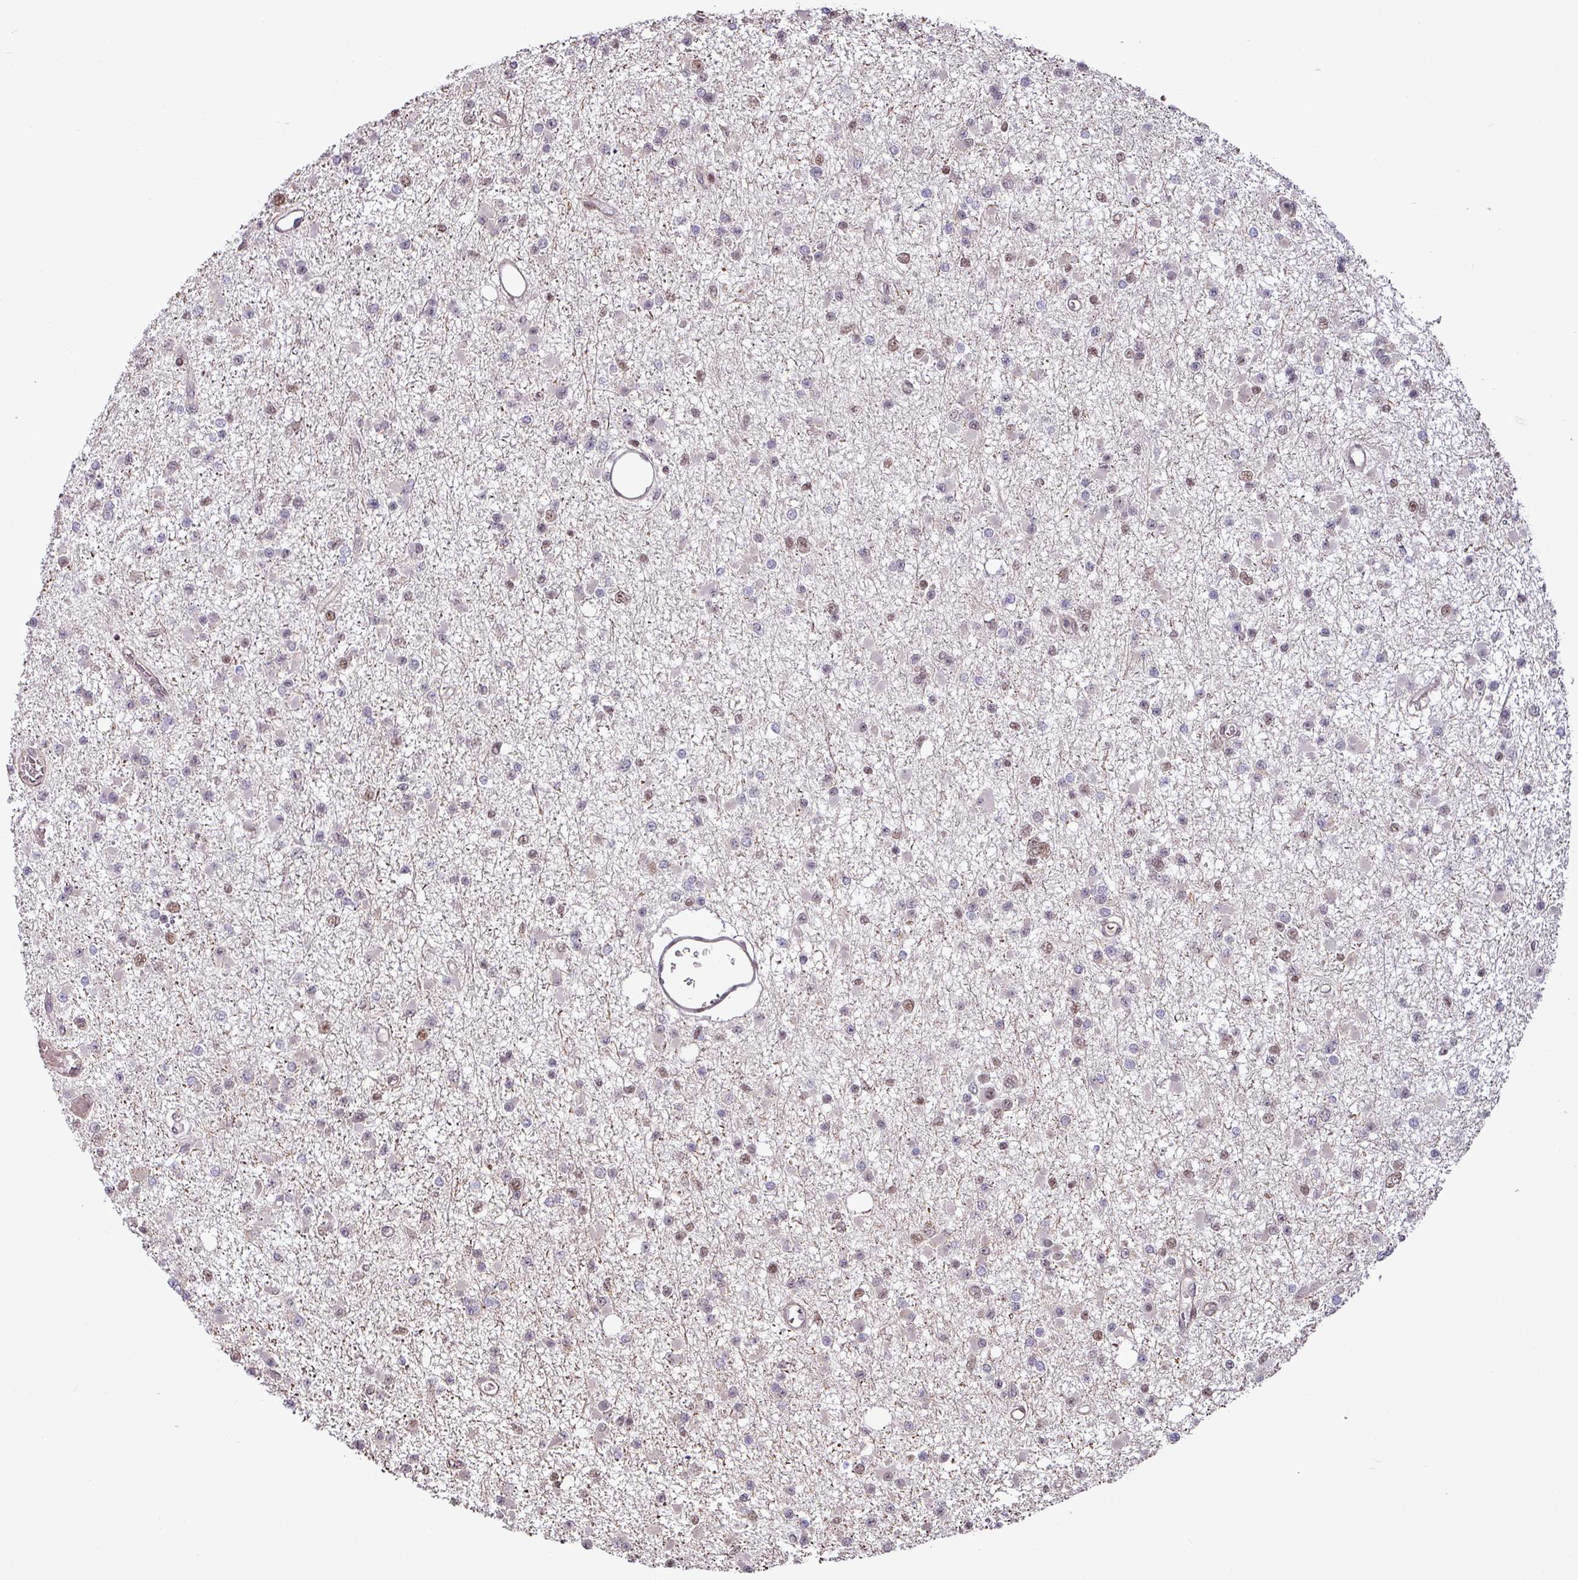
{"staining": {"intensity": "moderate", "quantity": "<25%", "location": "nuclear"}, "tissue": "glioma", "cell_type": "Tumor cells", "image_type": "cancer", "snomed": [{"axis": "morphology", "description": "Glioma, malignant, Low grade"}, {"axis": "topography", "description": "Brain"}], "caption": "IHC (DAB (3,3'-diaminobenzidine)) staining of human glioma shows moderate nuclear protein expression in approximately <25% of tumor cells. (Stains: DAB (3,3'-diaminobenzidine) in brown, nuclei in blue, Microscopy: brightfield microscopy at high magnification).", "gene": "PHF23", "patient": {"sex": "female", "age": 22}}